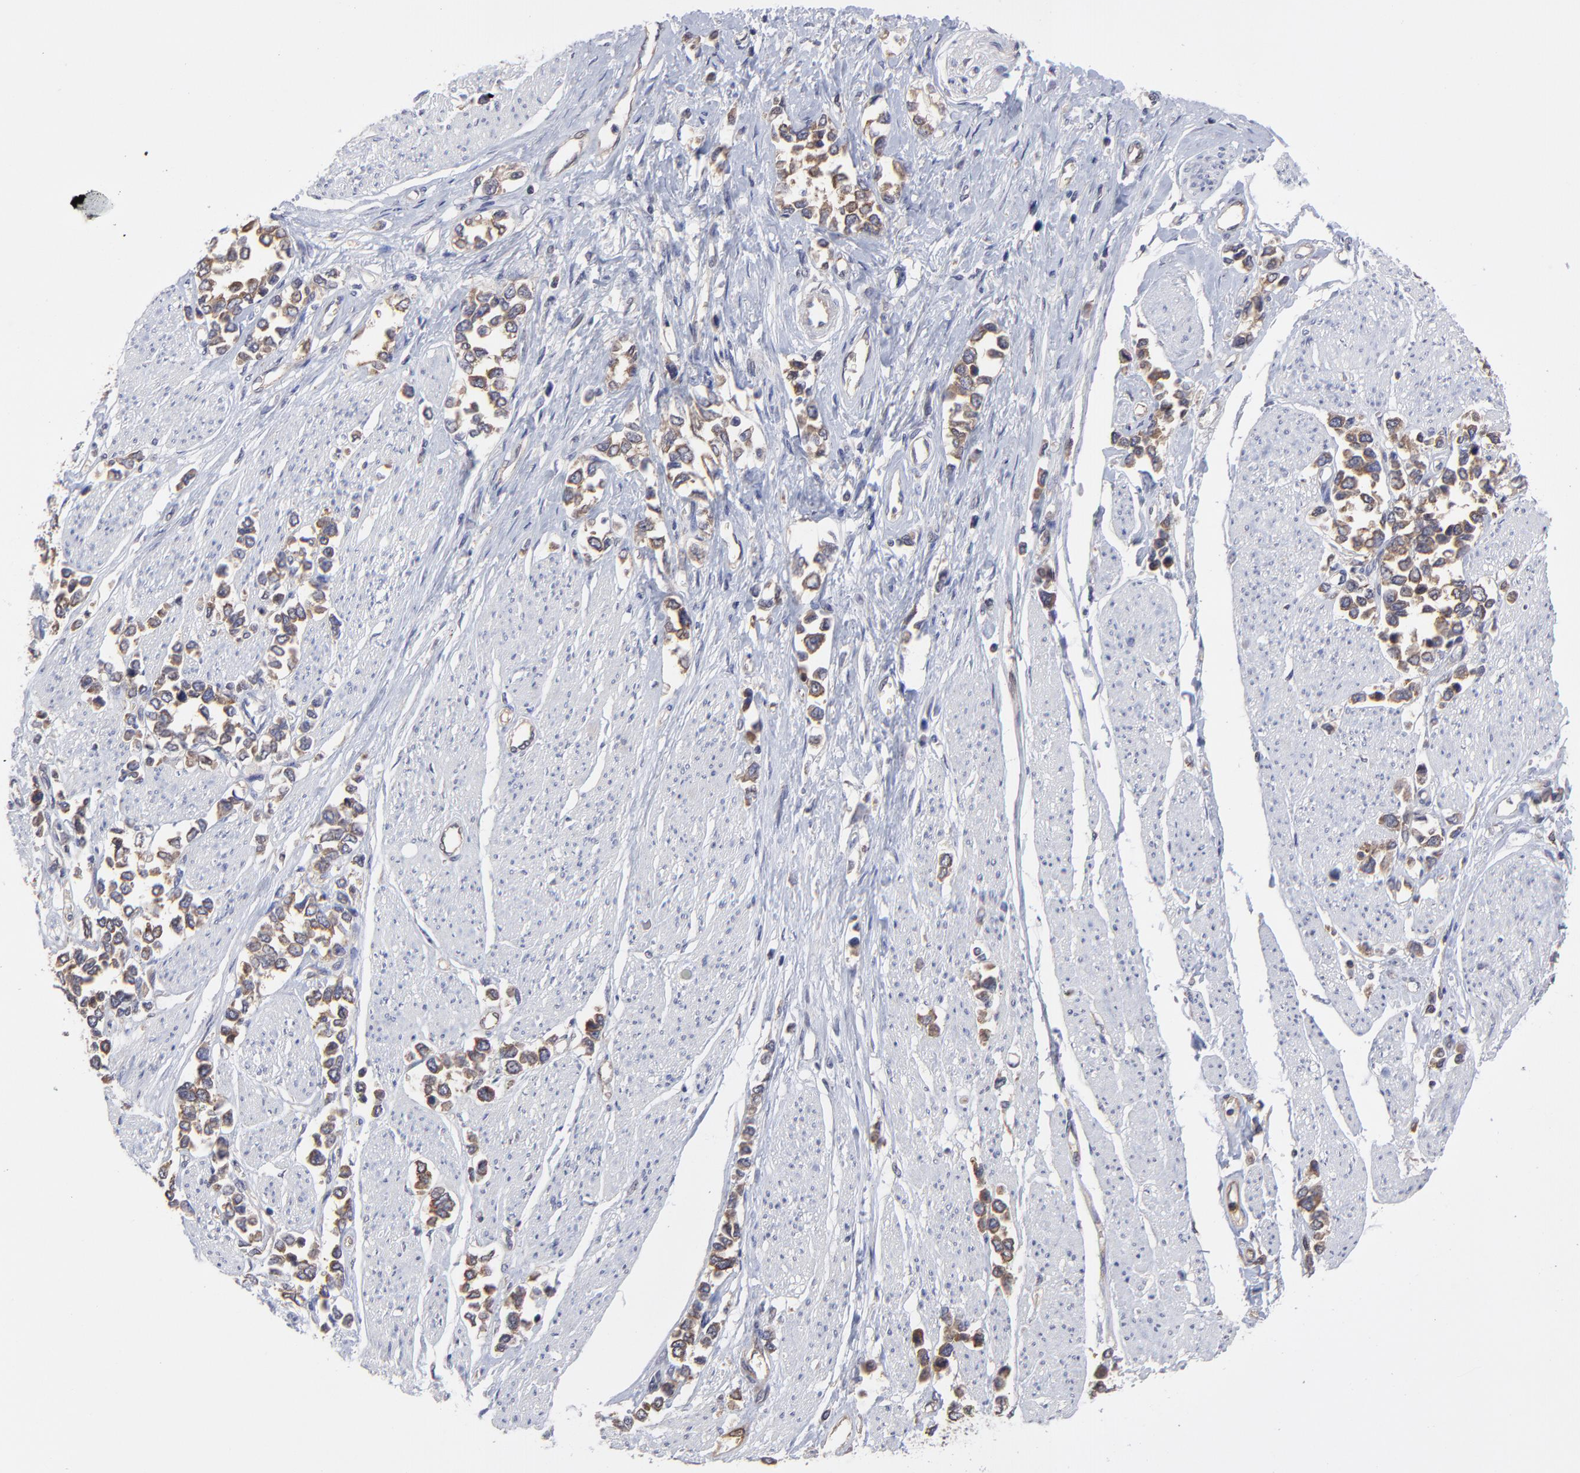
{"staining": {"intensity": "moderate", "quantity": ">75%", "location": "cytoplasmic/membranous"}, "tissue": "stomach cancer", "cell_type": "Tumor cells", "image_type": "cancer", "snomed": [{"axis": "morphology", "description": "Adenocarcinoma, NOS"}, {"axis": "topography", "description": "Stomach, upper"}], "caption": "About >75% of tumor cells in human stomach adenocarcinoma demonstrate moderate cytoplasmic/membranous protein positivity as visualized by brown immunohistochemical staining.", "gene": "GART", "patient": {"sex": "male", "age": 76}}